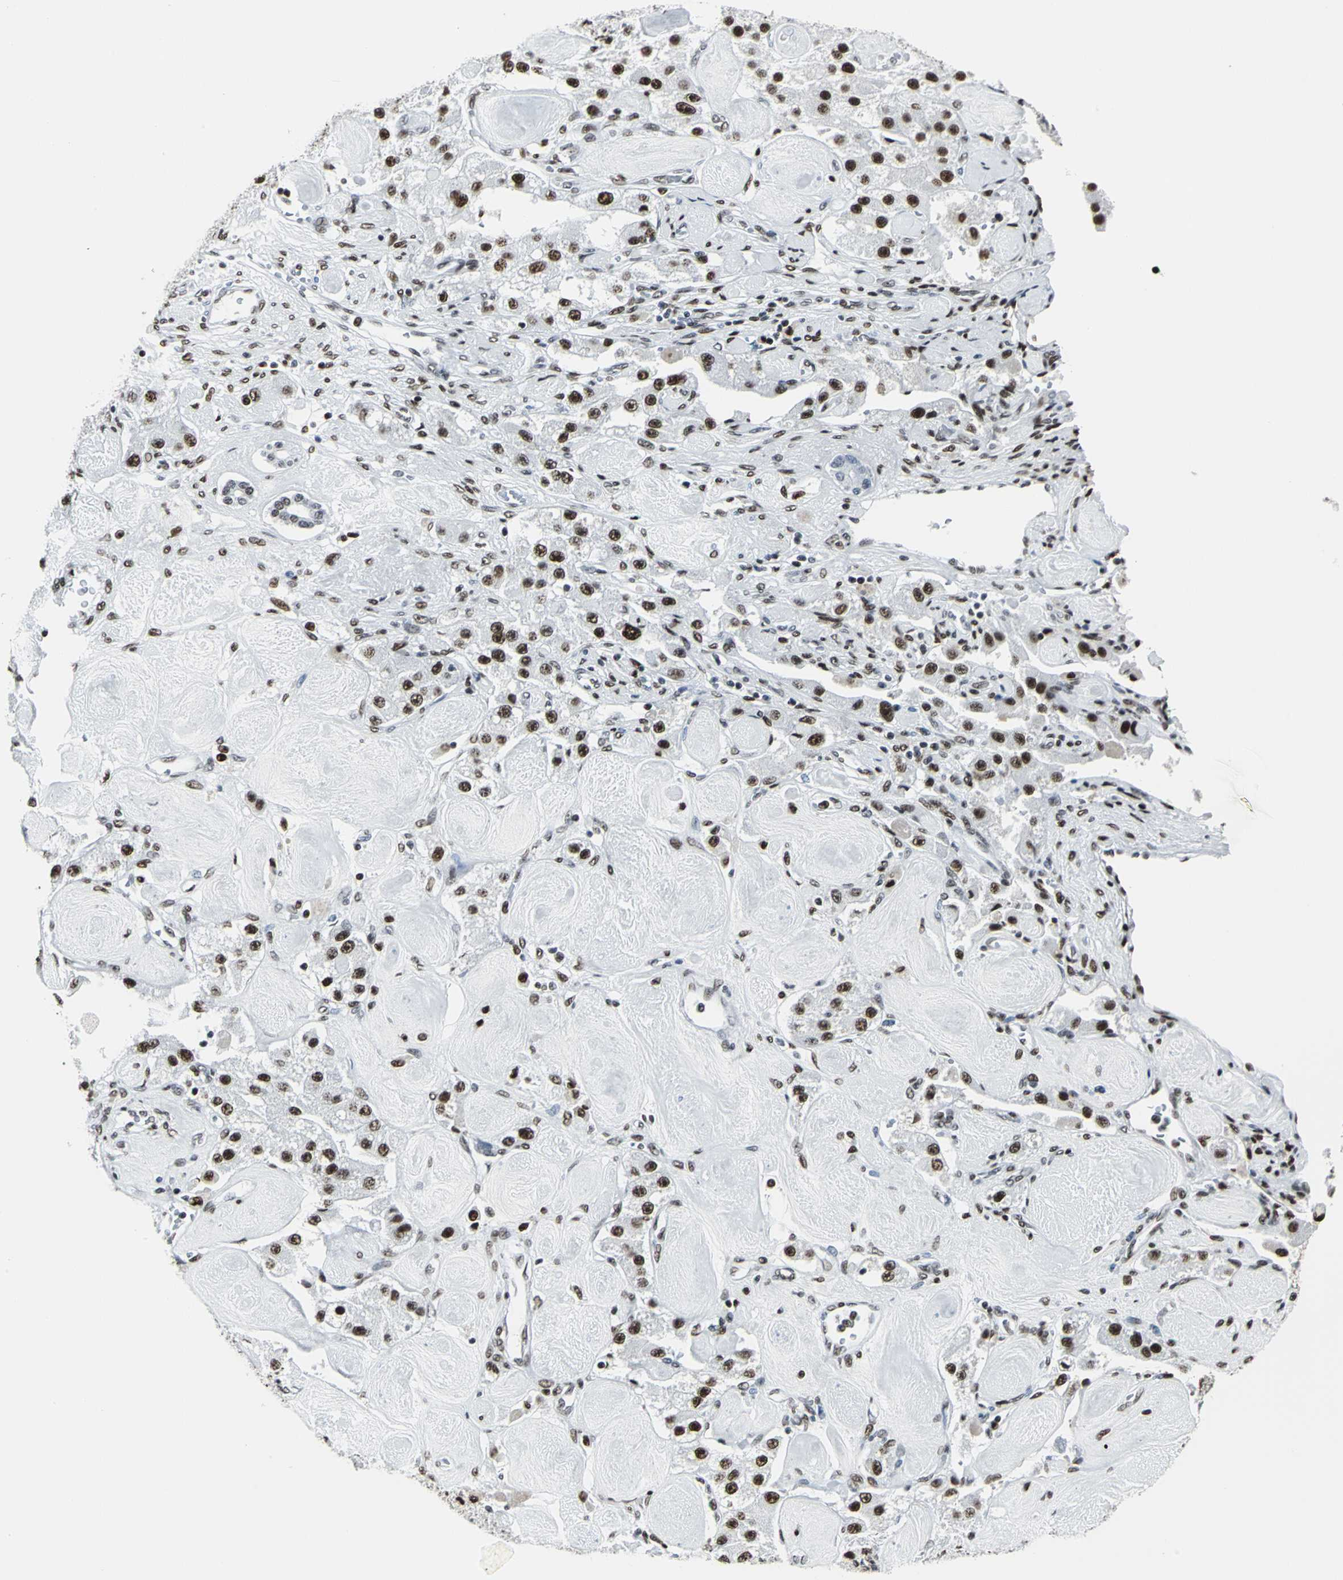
{"staining": {"intensity": "strong", "quantity": ">75%", "location": "nuclear"}, "tissue": "carcinoid", "cell_type": "Tumor cells", "image_type": "cancer", "snomed": [{"axis": "morphology", "description": "Carcinoid, malignant, NOS"}, {"axis": "topography", "description": "Pancreas"}], "caption": "DAB immunohistochemical staining of malignant carcinoid reveals strong nuclear protein expression in approximately >75% of tumor cells. The staining was performed using DAB, with brown indicating positive protein expression. Nuclei are stained blue with hematoxylin.", "gene": "HDAC2", "patient": {"sex": "male", "age": 41}}